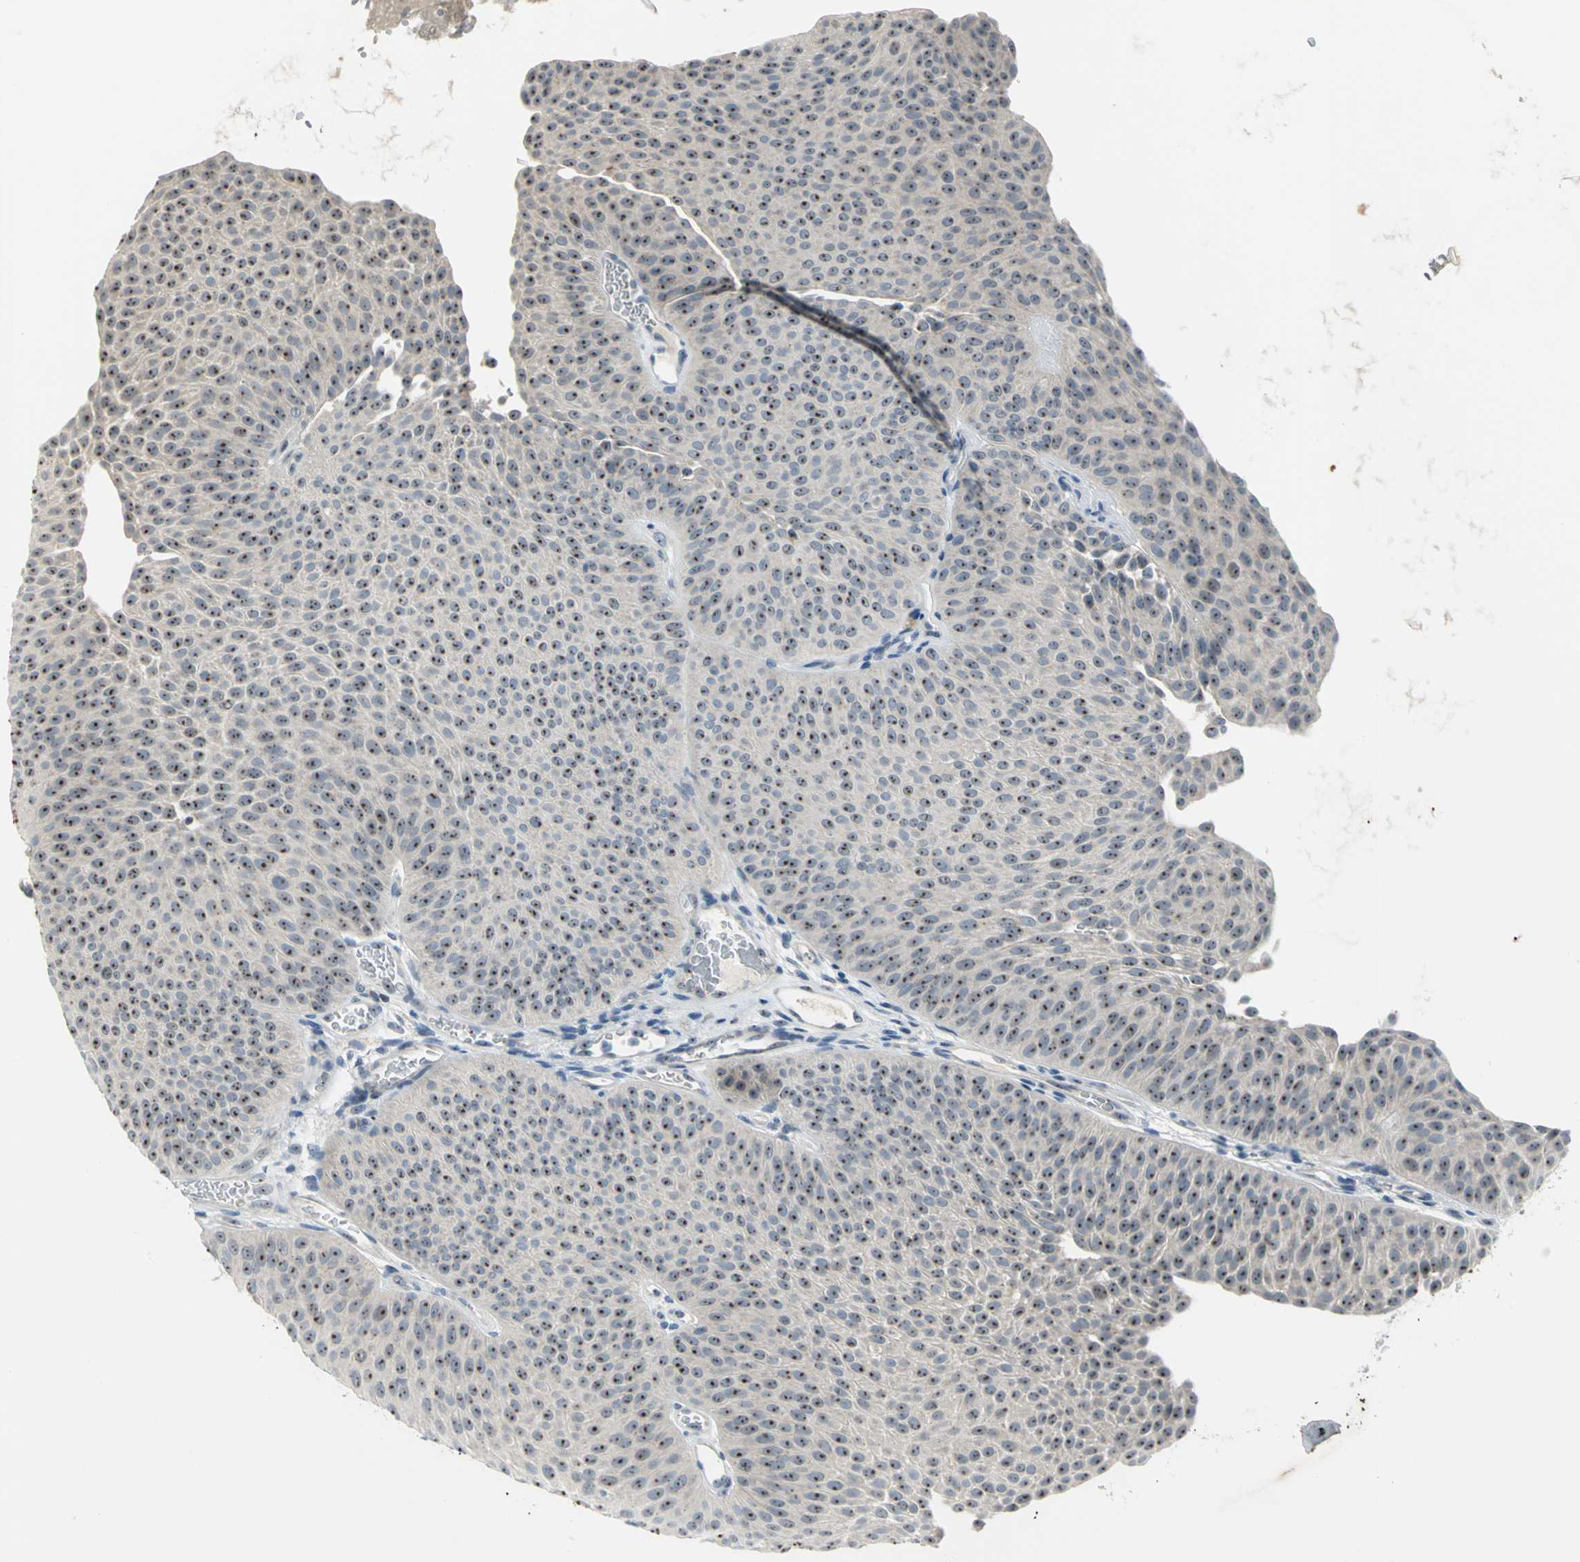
{"staining": {"intensity": "strong", "quantity": ">75%", "location": "nuclear"}, "tissue": "urothelial cancer", "cell_type": "Tumor cells", "image_type": "cancer", "snomed": [{"axis": "morphology", "description": "Urothelial carcinoma, Low grade"}, {"axis": "topography", "description": "Urinary bladder"}], "caption": "Immunohistochemical staining of human urothelial cancer exhibits high levels of strong nuclear staining in about >75% of tumor cells.", "gene": "MYBBP1A", "patient": {"sex": "female", "age": 60}}